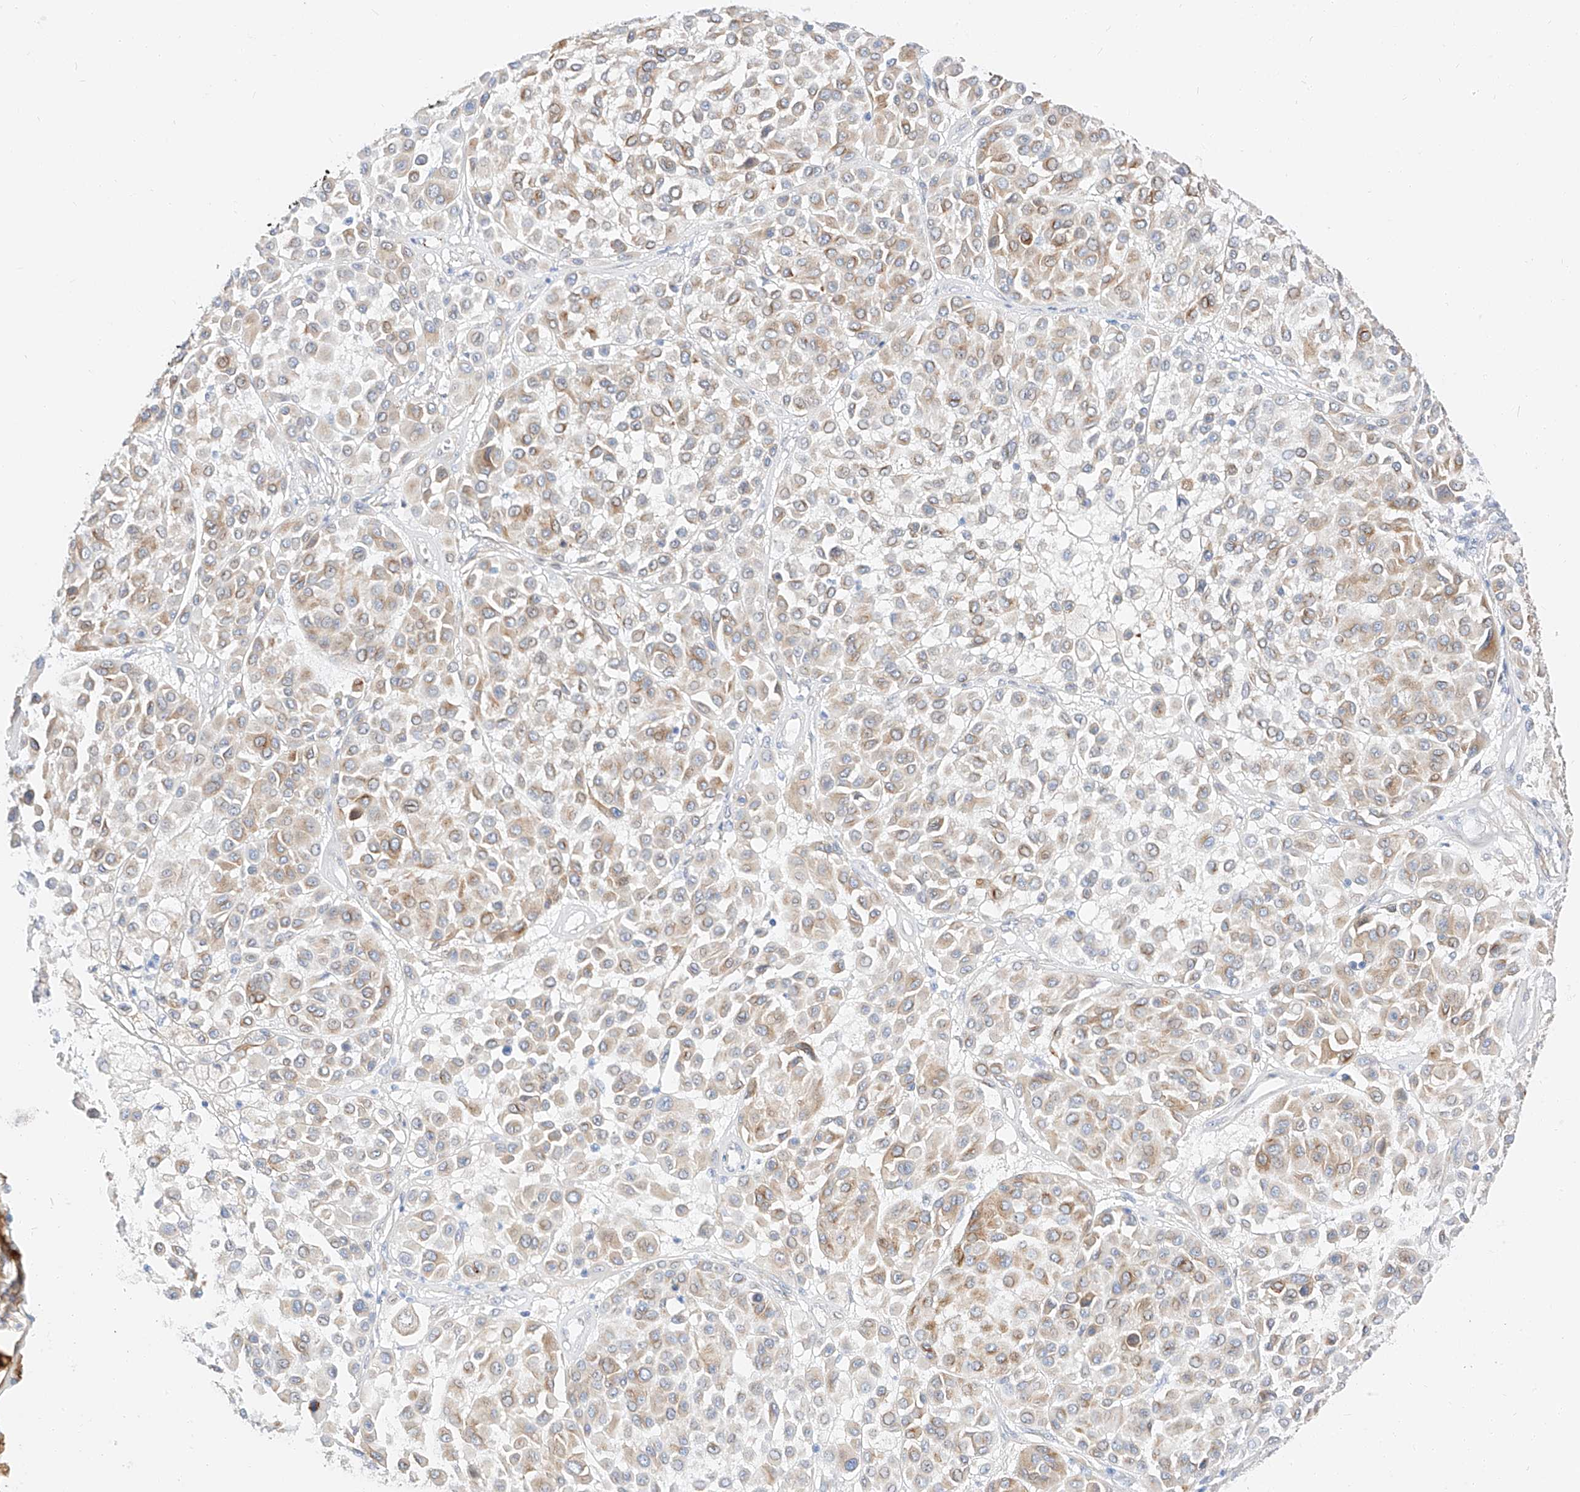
{"staining": {"intensity": "weak", "quantity": "25%-75%", "location": "cytoplasmic/membranous"}, "tissue": "melanoma", "cell_type": "Tumor cells", "image_type": "cancer", "snomed": [{"axis": "morphology", "description": "Malignant melanoma, Metastatic site"}, {"axis": "topography", "description": "Soft tissue"}], "caption": "DAB immunohistochemical staining of human malignant melanoma (metastatic site) displays weak cytoplasmic/membranous protein positivity in about 25%-75% of tumor cells.", "gene": "MAP7", "patient": {"sex": "male", "age": 41}}